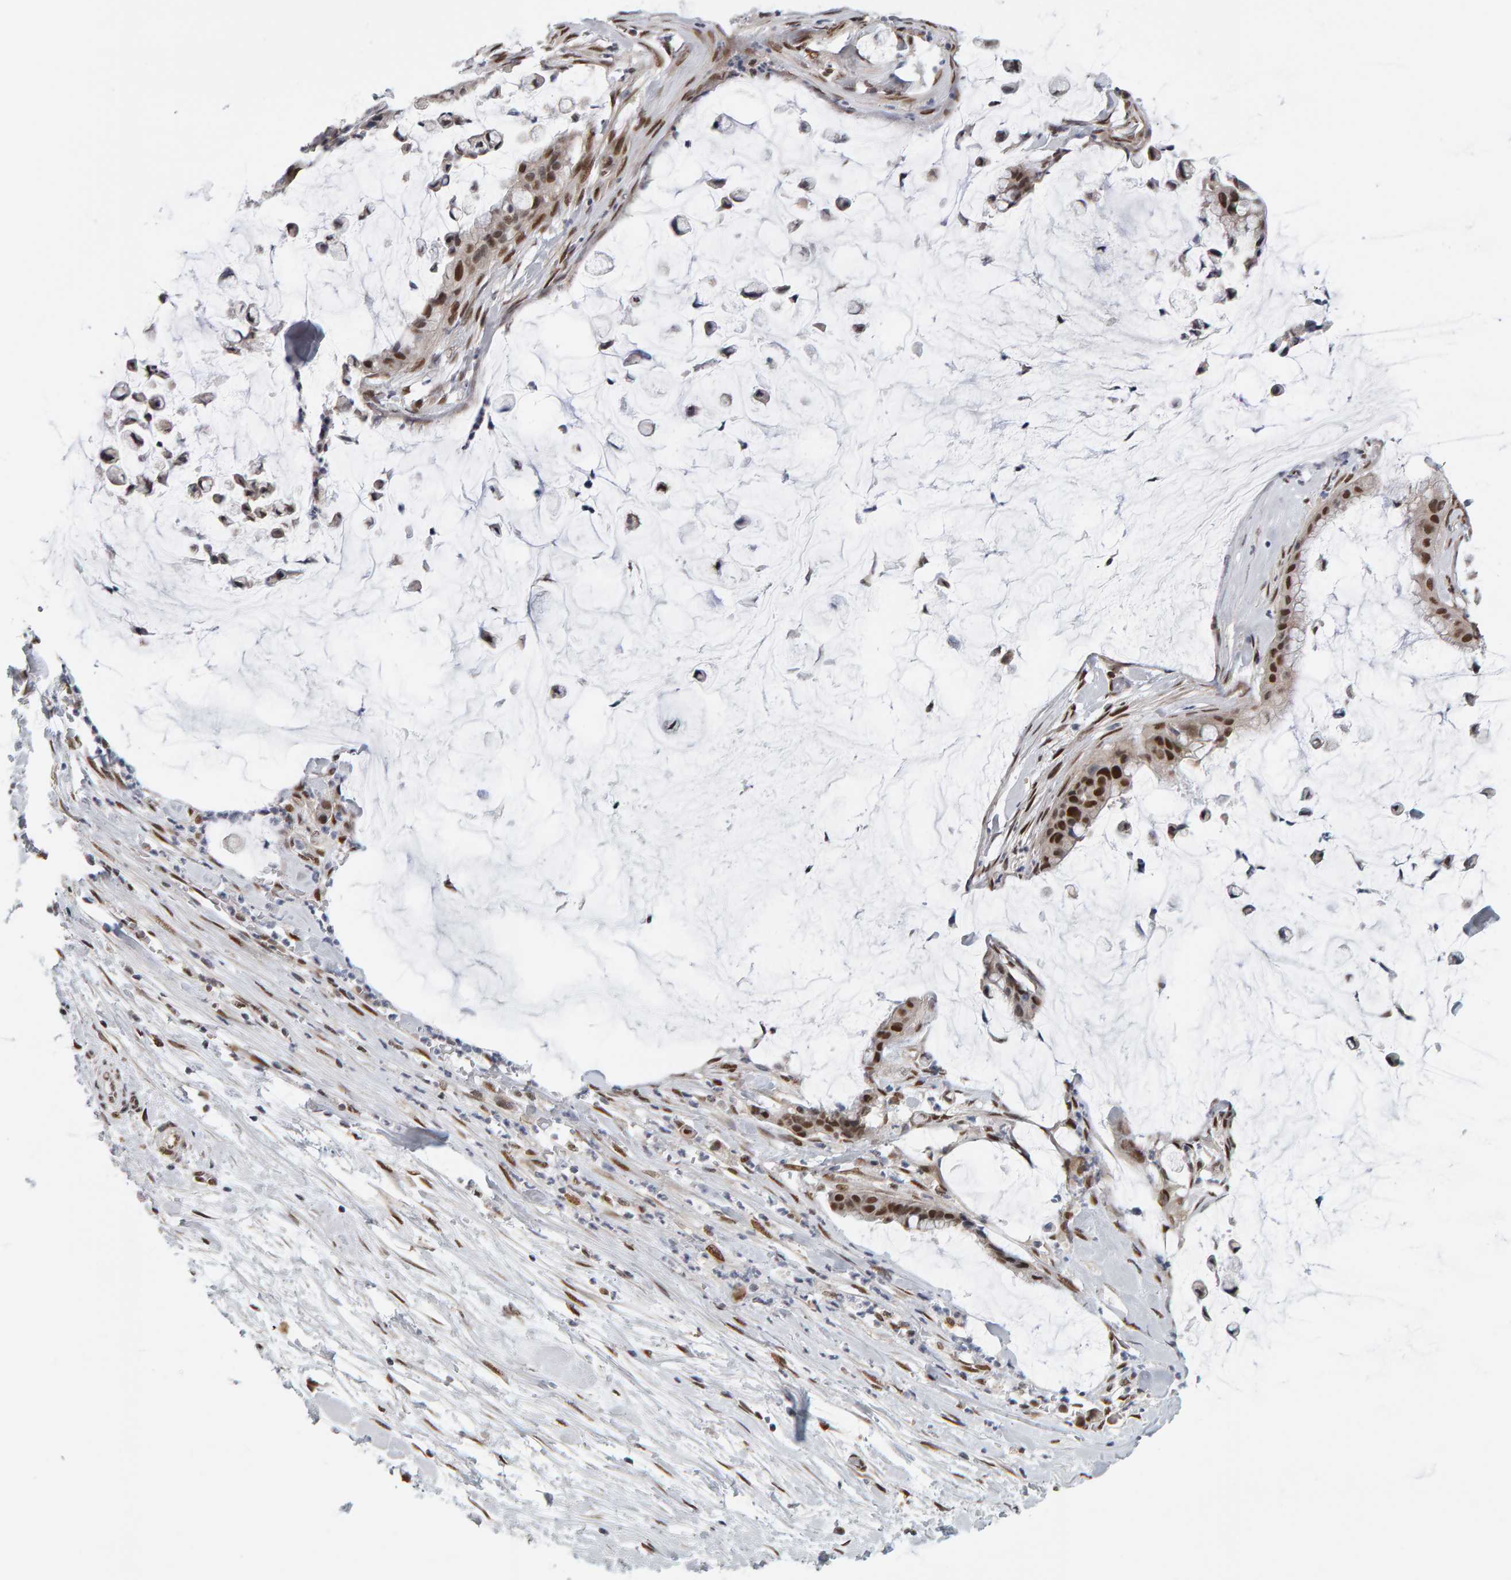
{"staining": {"intensity": "moderate", "quantity": ">75%", "location": "nuclear"}, "tissue": "pancreatic cancer", "cell_type": "Tumor cells", "image_type": "cancer", "snomed": [{"axis": "morphology", "description": "Adenocarcinoma, NOS"}, {"axis": "topography", "description": "Pancreas"}], "caption": "This photomicrograph displays immunohistochemistry staining of adenocarcinoma (pancreatic), with medium moderate nuclear expression in about >75% of tumor cells.", "gene": "ATF7IP", "patient": {"sex": "male", "age": 41}}